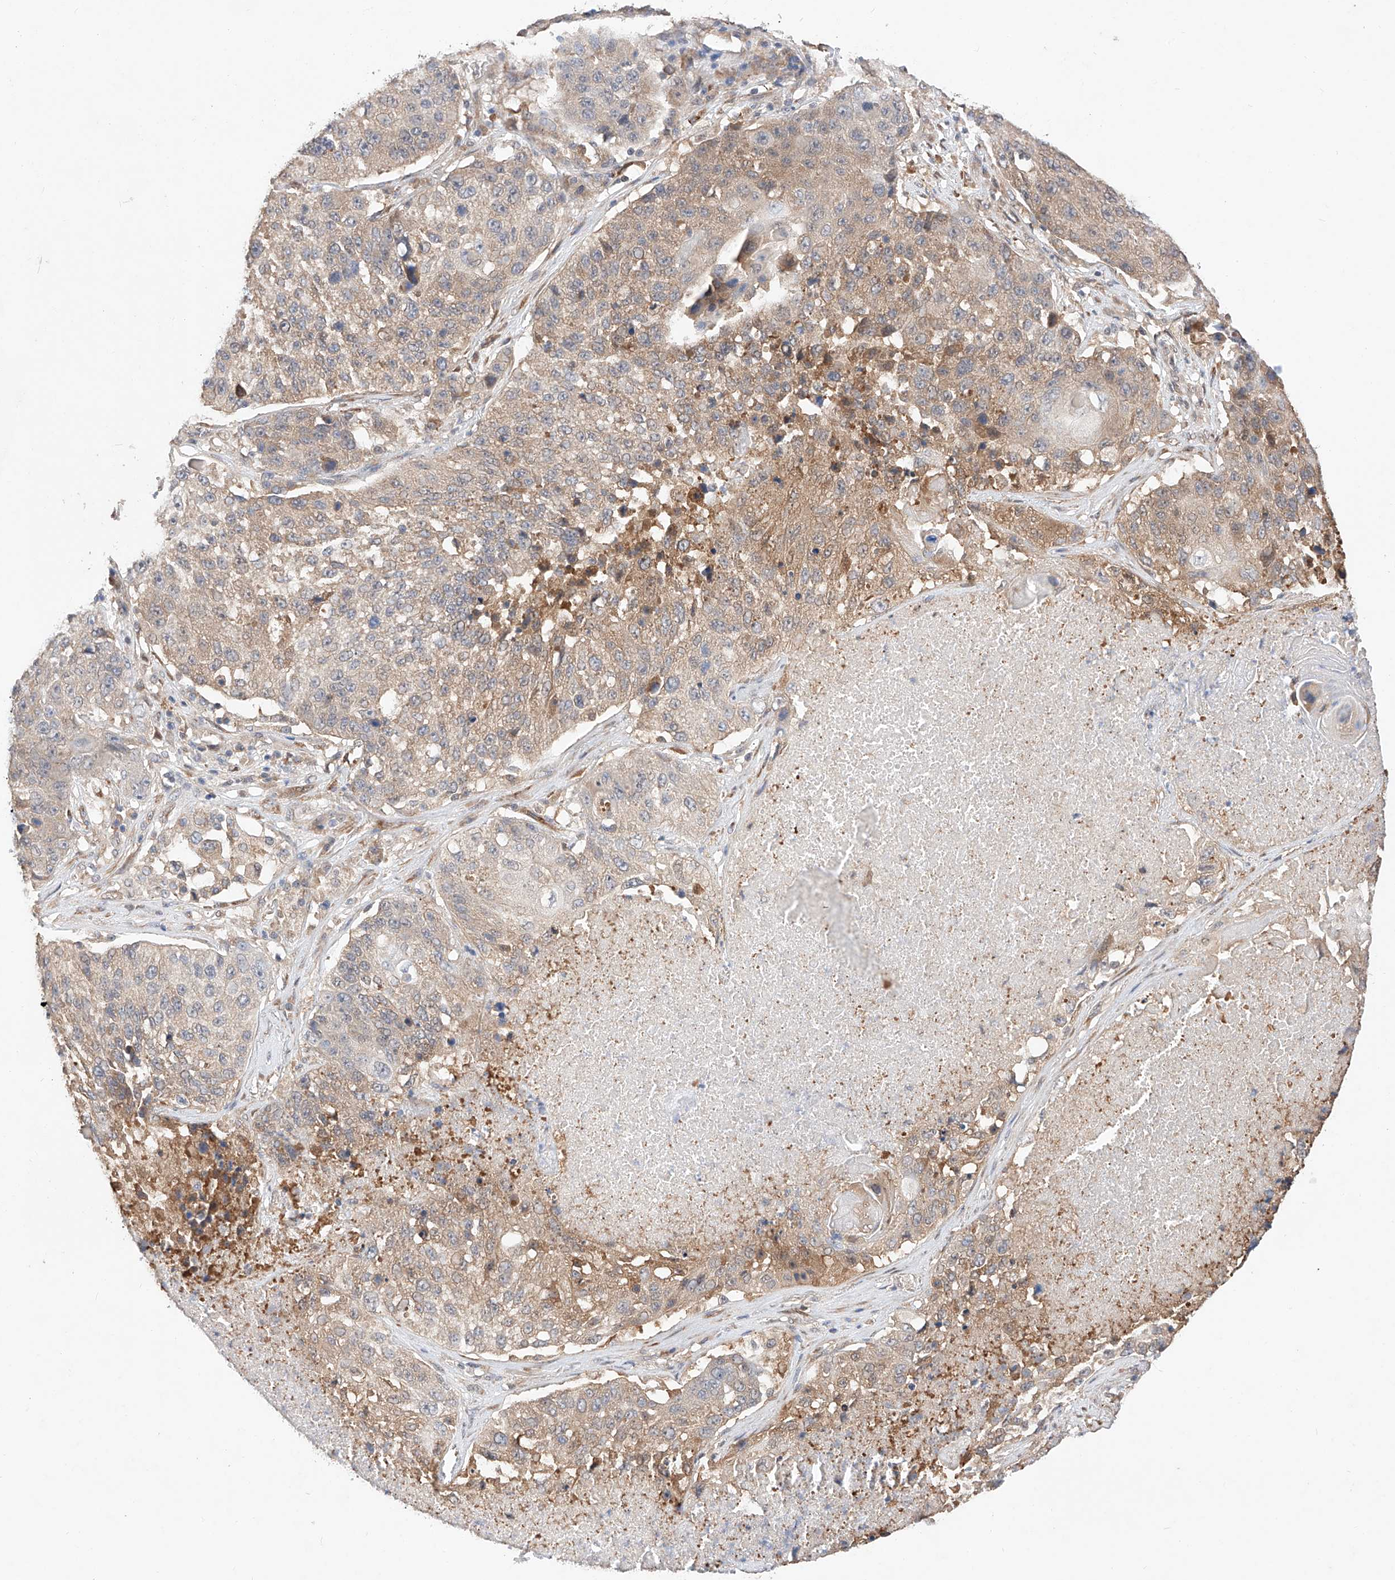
{"staining": {"intensity": "weak", "quantity": ">75%", "location": "cytoplasmic/membranous"}, "tissue": "lung cancer", "cell_type": "Tumor cells", "image_type": "cancer", "snomed": [{"axis": "morphology", "description": "Squamous cell carcinoma, NOS"}, {"axis": "topography", "description": "Lung"}], "caption": "Protein analysis of lung squamous cell carcinoma tissue demonstrates weak cytoplasmic/membranous staining in approximately >75% of tumor cells. The staining is performed using DAB brown chromogen to label protein expression. The nuclei are counter-stained blue using hematoxylin.", "gene": "ZSCAN4", "patient": {"sex": "male", "age": 61}}